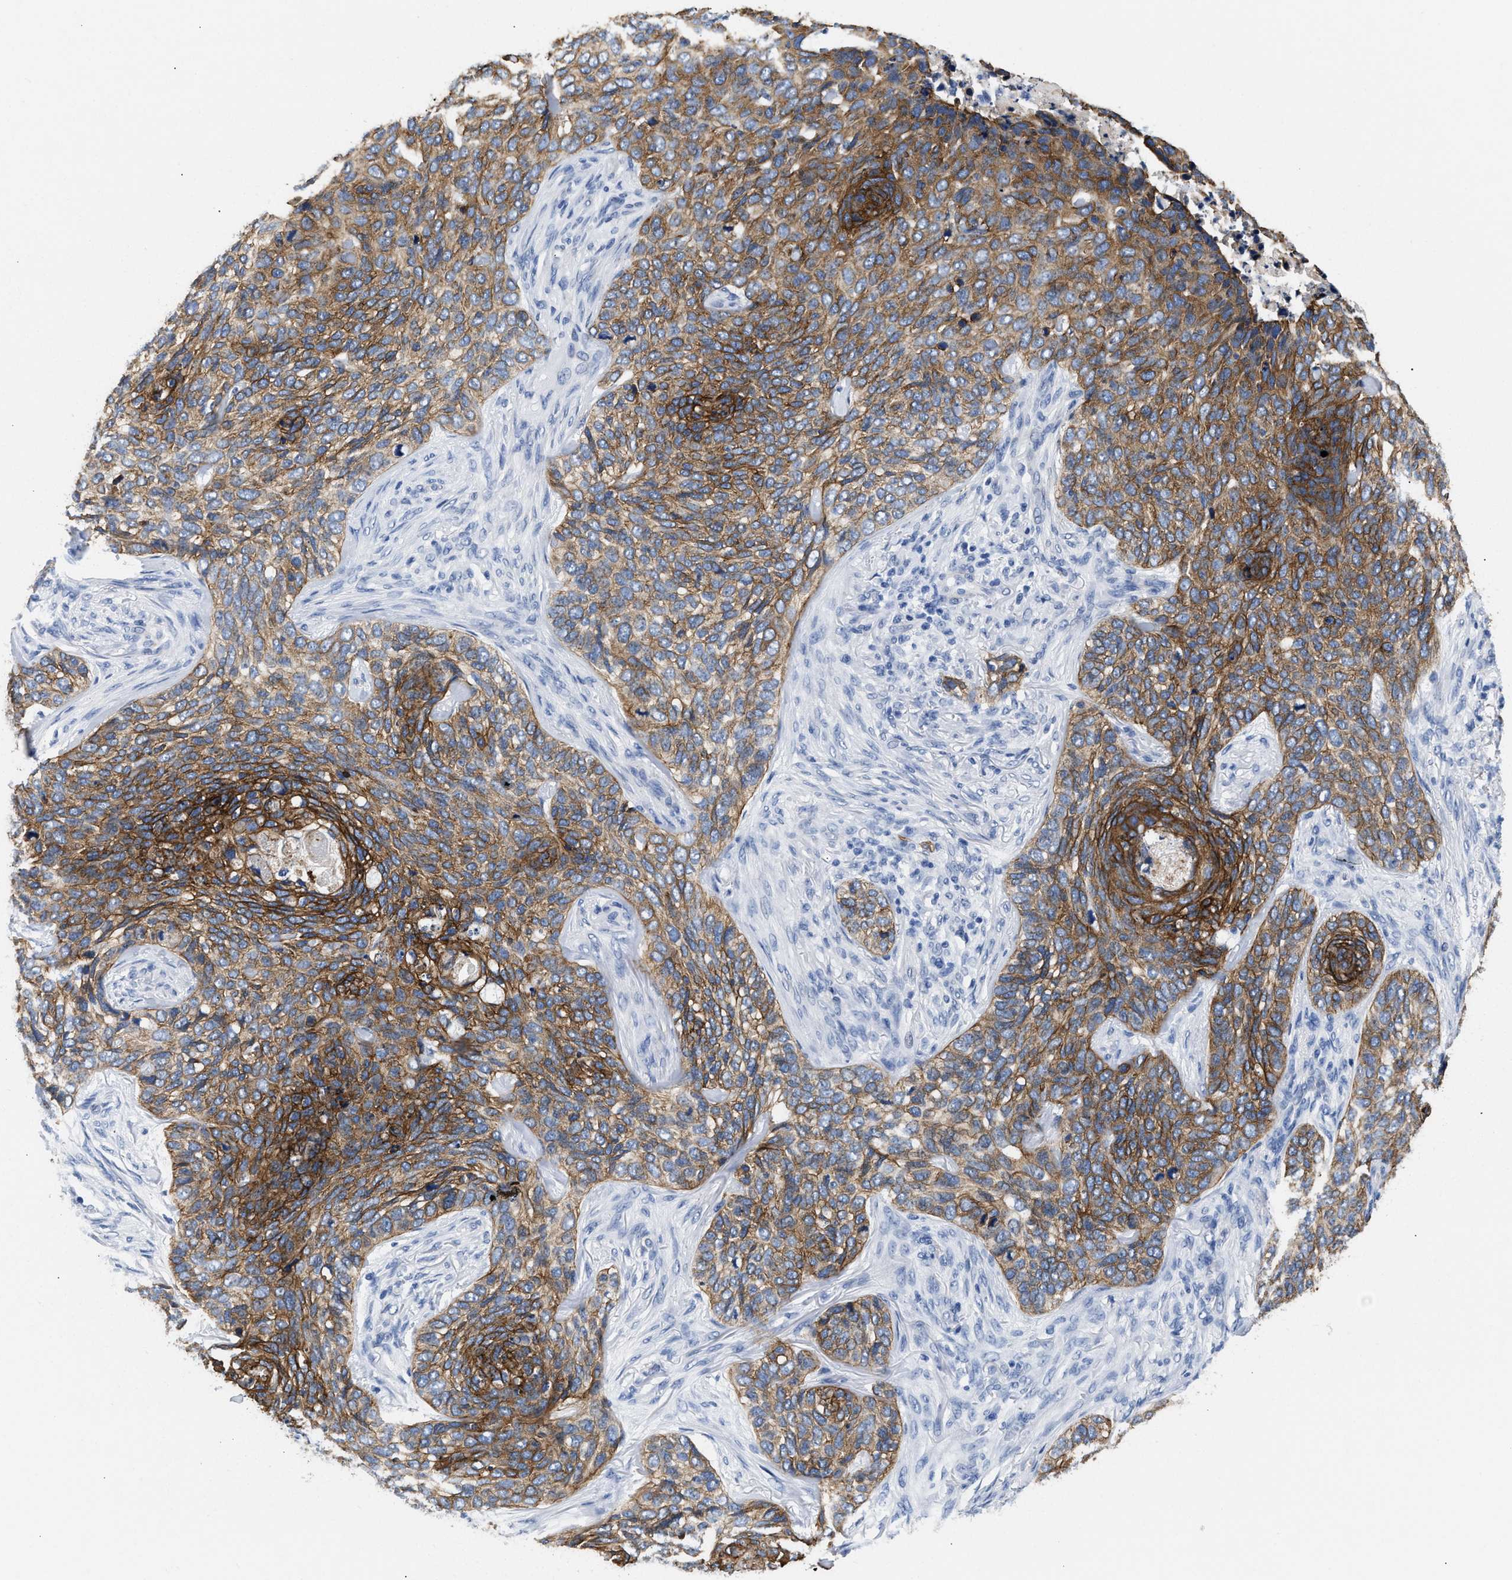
{"staining": {"intensity": "moderate", "quantity": ">75%", "location": "cytoplasmic/membranous"}, "tissue": "skin cancer", "cell_type": "Tumor cells", "image_type": "cancer", "snomed": [{"axis": "morphology", "description": "Basal cell carcinoma"}, {"axis": "topography", "description": "Skin"}], "caption": "Skin cancer (basal cell carcinoma) stained with IHC exhibits moderate cytoplasmic/membranous positivity in approximately >75% of tumor cells.", "gene": "TRIM29", "patient": {"sex": "female", "age": 64}}